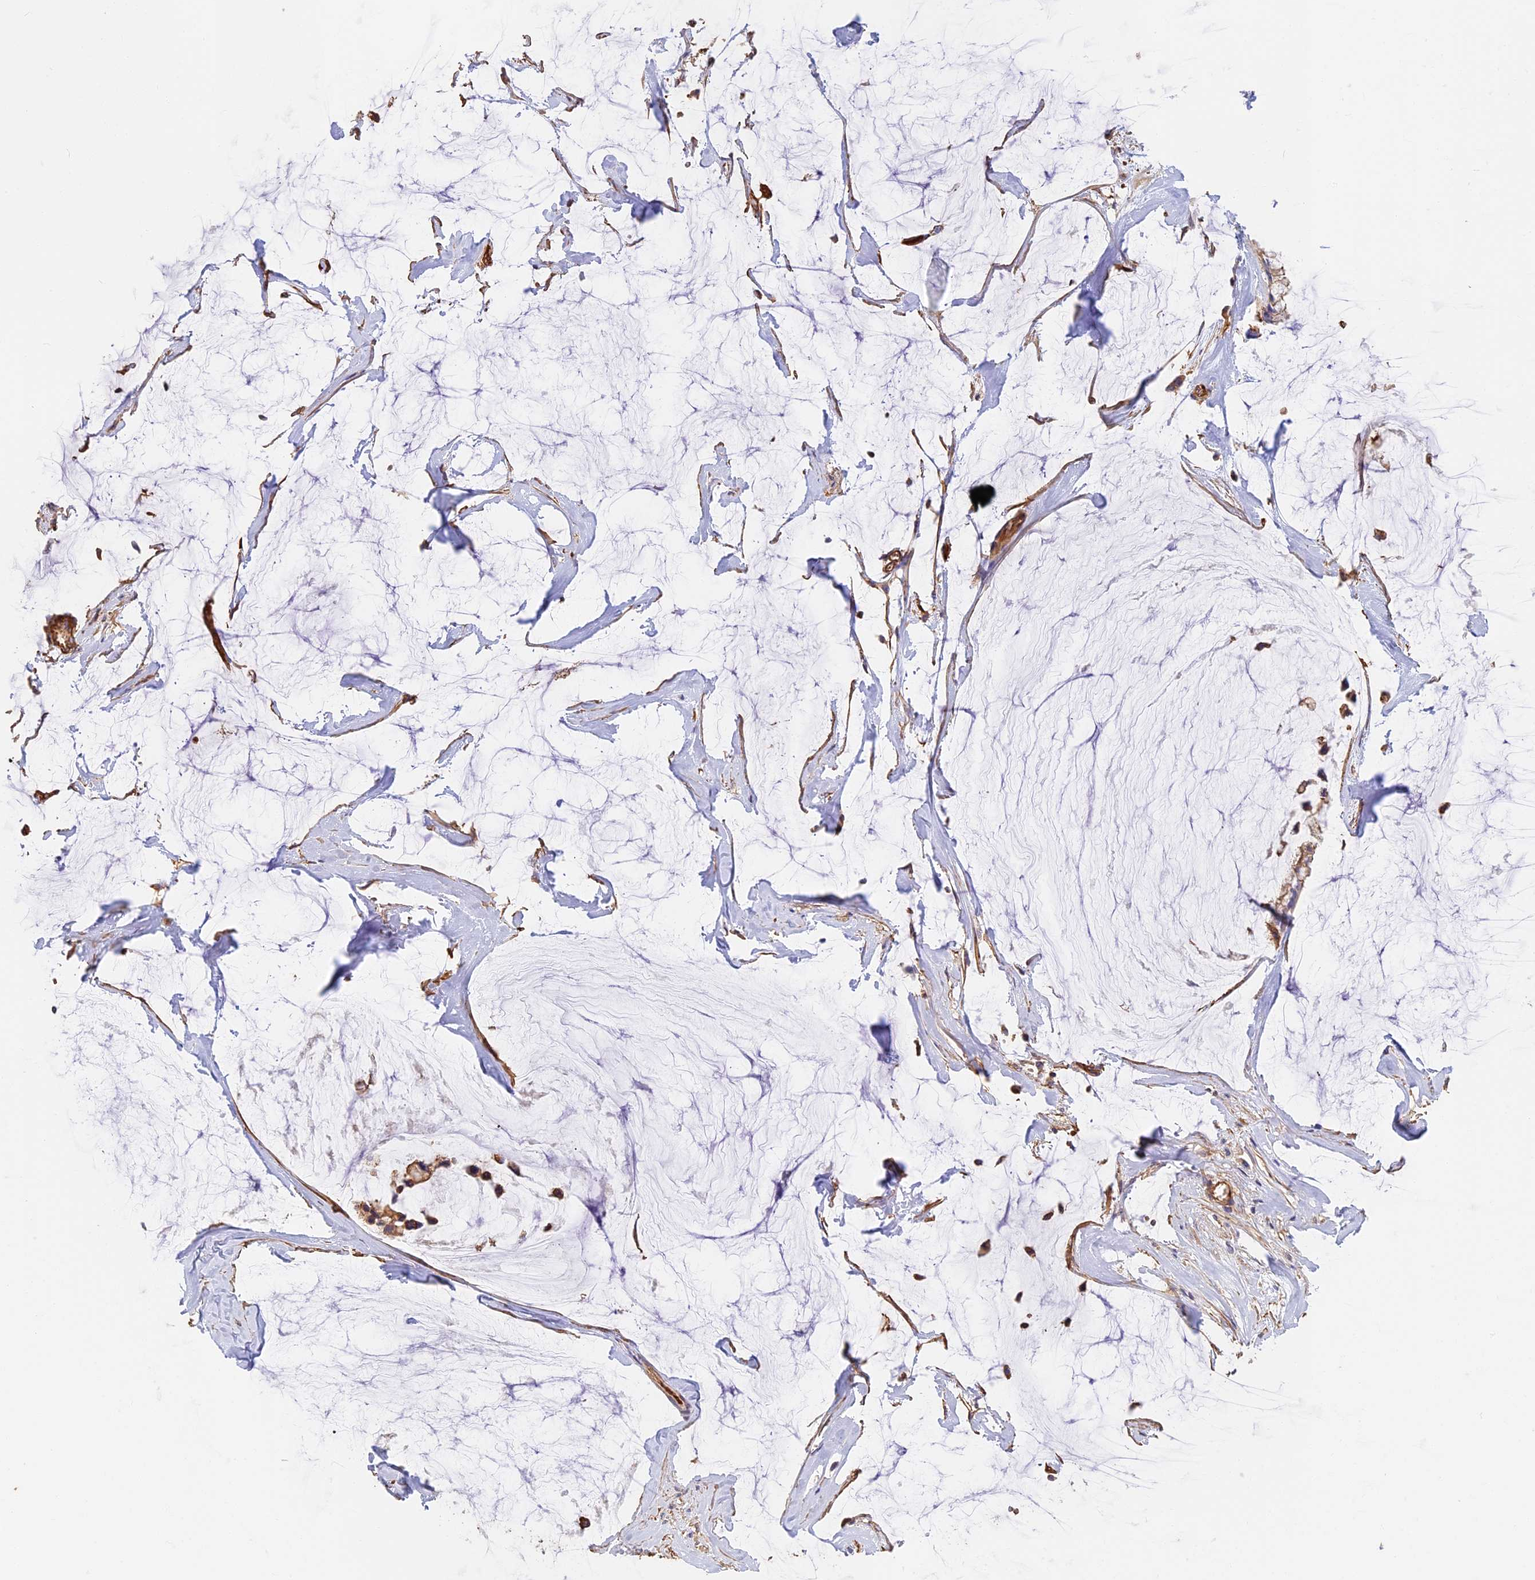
{"staining": {"intensity": "moderate", "quantity": ">75%", "location": "cytoplasmic/membranous"}, "tissue": "ovarian cancer", "cell_type": "Tumor cells", "image_type": "cancer", "snomed": [{"axis": "morphology", "description": "Cystadenocarcinoma, mucinous, NOS"}, {"axis": "topography", "description": "Ovary"}], "caption": "Immunohistochemical staining of ovarian mucinous cystadenocarcinoma displays moderate cytoplasmic/membranous protein staining in about >75% of tumor cells. (IHC, brightfield microscopy, high magnification).", "gene": "VPS18", "patient": {"sex": "female", "age": 39}}